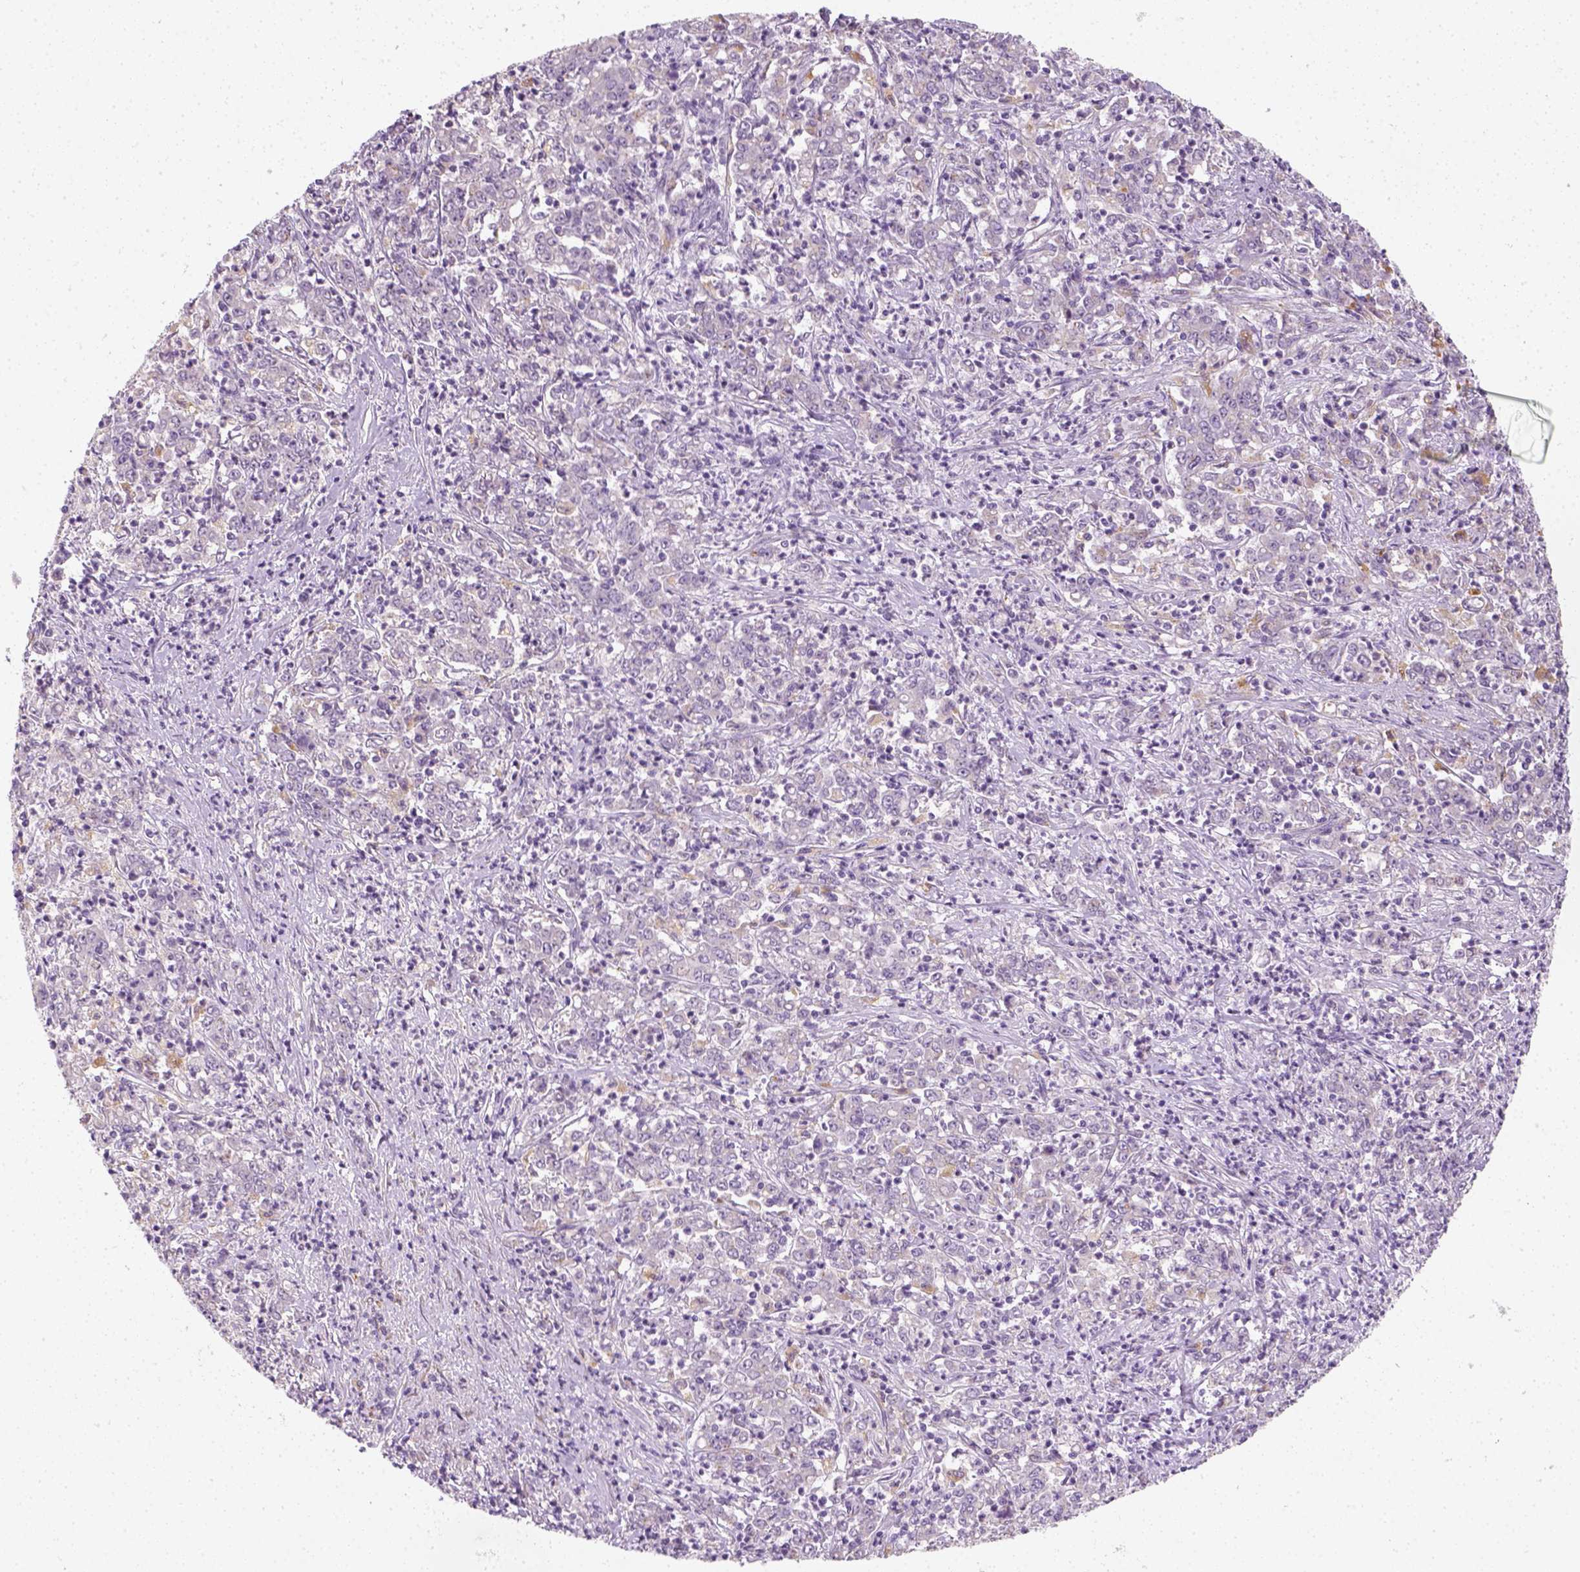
{"staining": {"intensity": "negative", "quantity": "none", "location": "none"}, "tissue": "stomach cancer", "cell_type": "Tumor cells", "image_type": "cancer", "snomed": [{"axis": "morphology", "description": "Adenocarcinoma, NOS"}, {"axis": "topography", "description": "Stomach, lower"}], "caption": "A histopathology image of stomach adenocarcinoma stained for a protein exhibits no brown staining in tumor cells.", "gene": "FAM163B", "patient": {"sex": "female", "age": 71}}